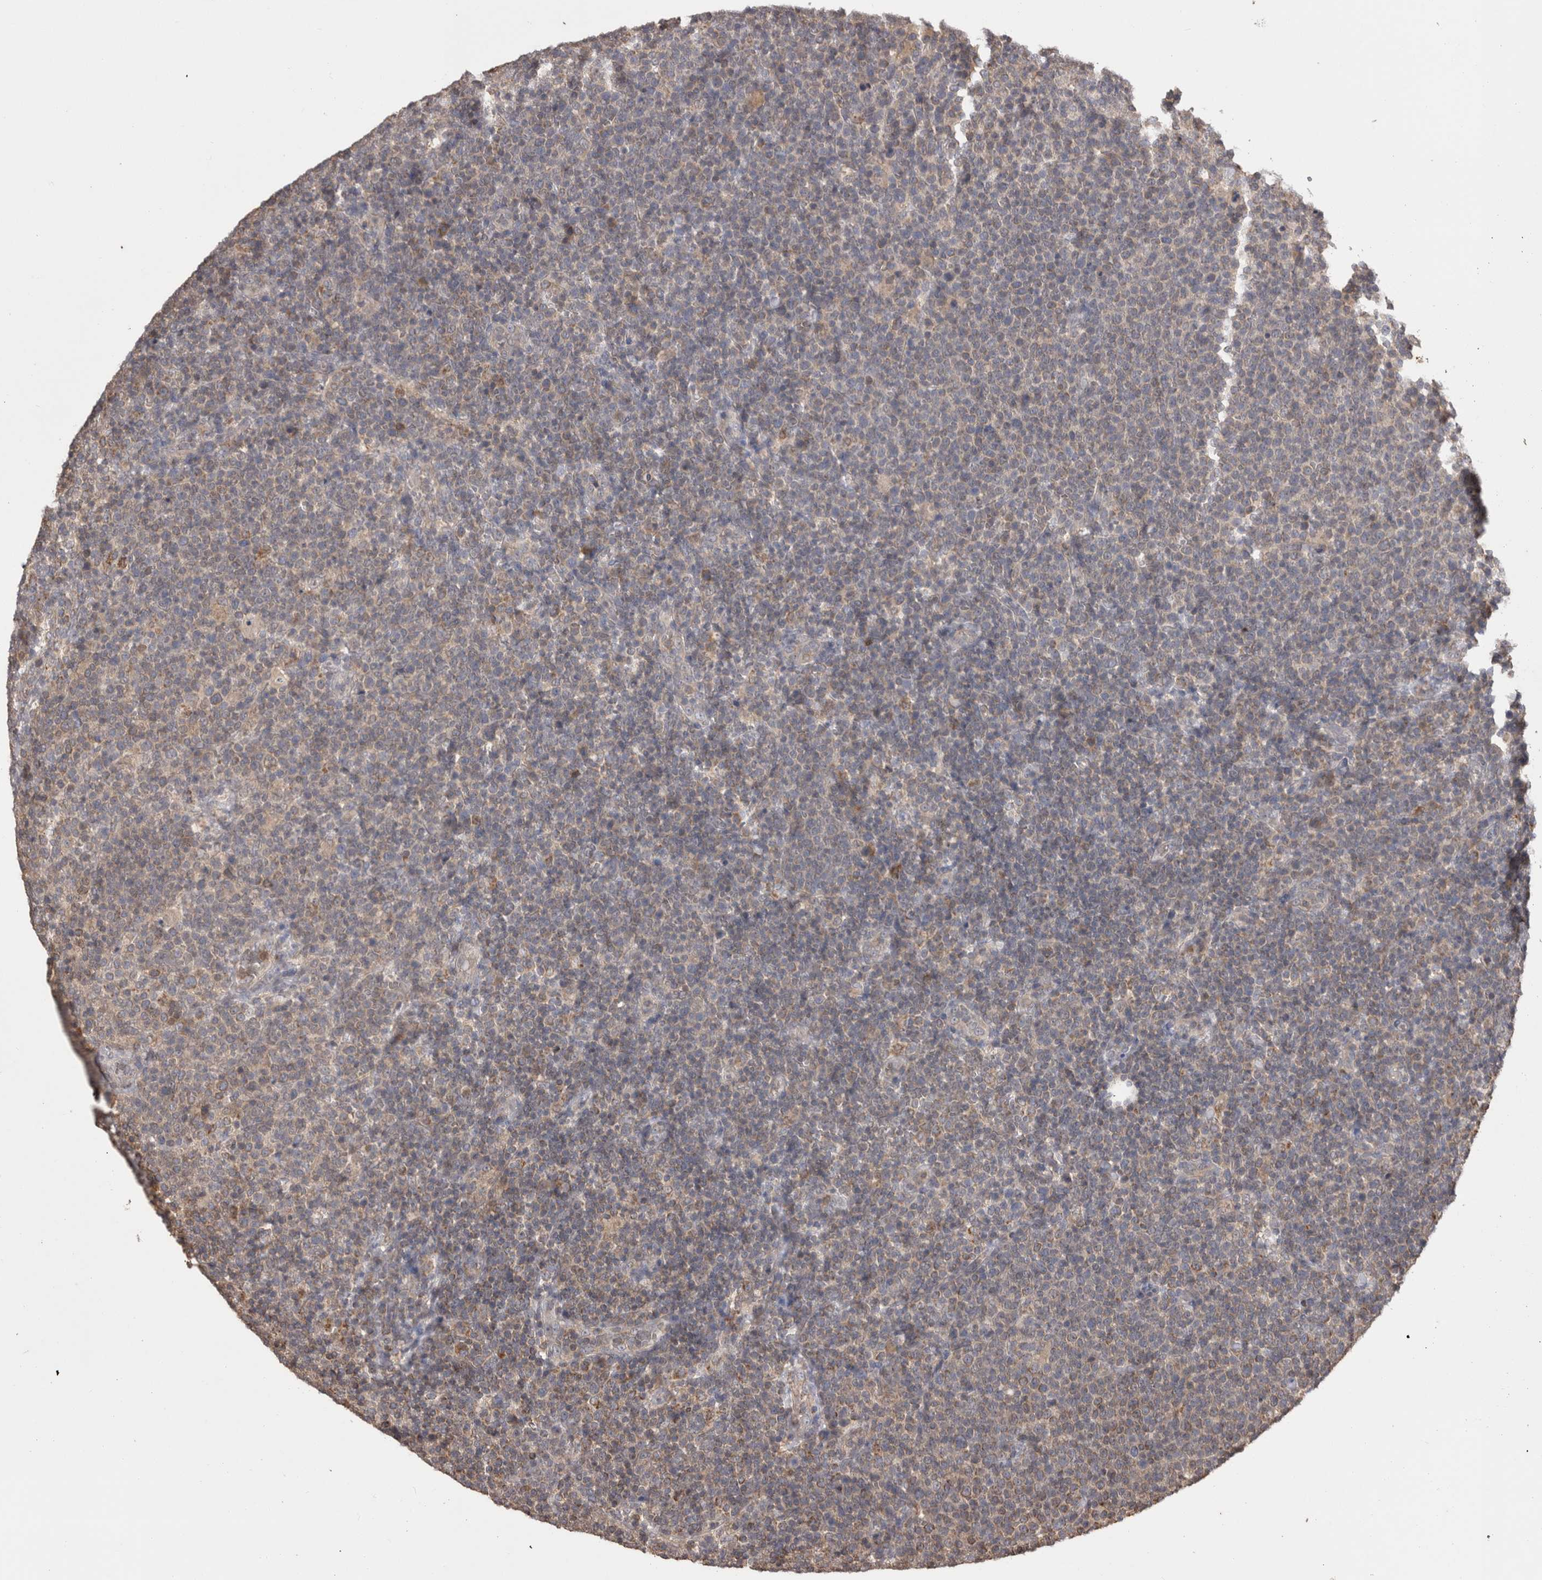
{"staining": {"intensity": "negative", "quantity": "none", "location": "none"}, "tissue": "lymphoma", "cell_type": "Tumor cells", "image_type": "cancer", "snomed": [{"axis": "morphology", "description": "Malignant lymphoma, non-Hodgkin's type, High grade"}, {"axis": "topography", "description": "Lymph node"}], "caption": "Protein analysis of malignant lymphoma, non-Hodgkin's type (high-grade) demonstrates no significant positivity in tumor cells. The staining was performed using DAB to visualize the protein expression in brown, while the nuclei were stained in blue with hematoxylin (Magnification: 20x).", "gene": "PREP", "patient": {"sex": "male", "age": 61}}